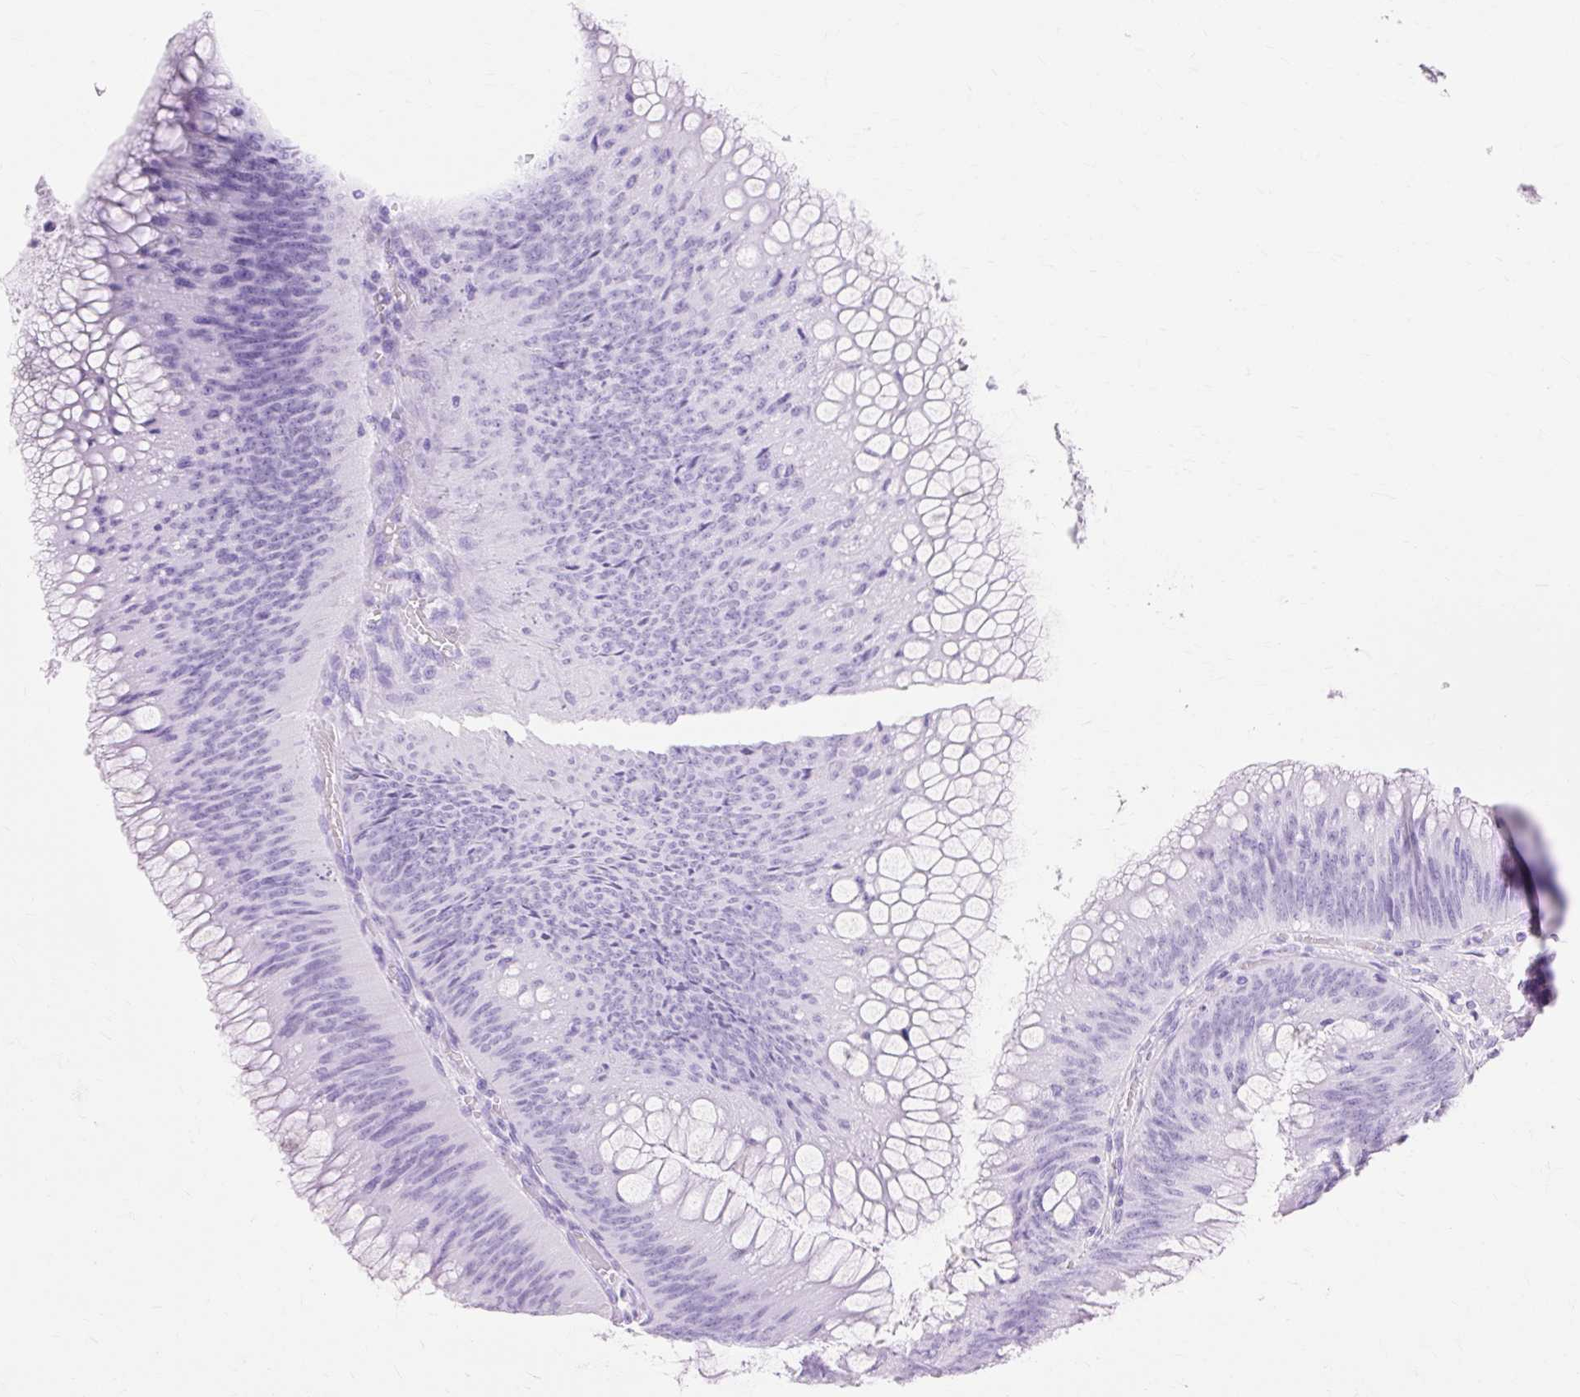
{"staining": {"intensity": "negative", "quantity": "none", "location": "none"}, "tissue": "colorectal cancer", "cell_type": "Tumor cells", "image_type": "cancer", "snomed": [{"axis": "morphology", "description": "Adenocarcinoma, NOS"}, {"axis": "topography", "description": "Rectum"}], "caption": "Immunohistochemical staining of colorectal cancer demonstrates no significant positivity in tumor cells. The staining is performed using DAB (3,3'-diaminobenzidine) brown chromogen with nuclei counter-stained in using hematoxylin.", "gene": "MBP", "patient": {"sex": "female", "age": 72}}